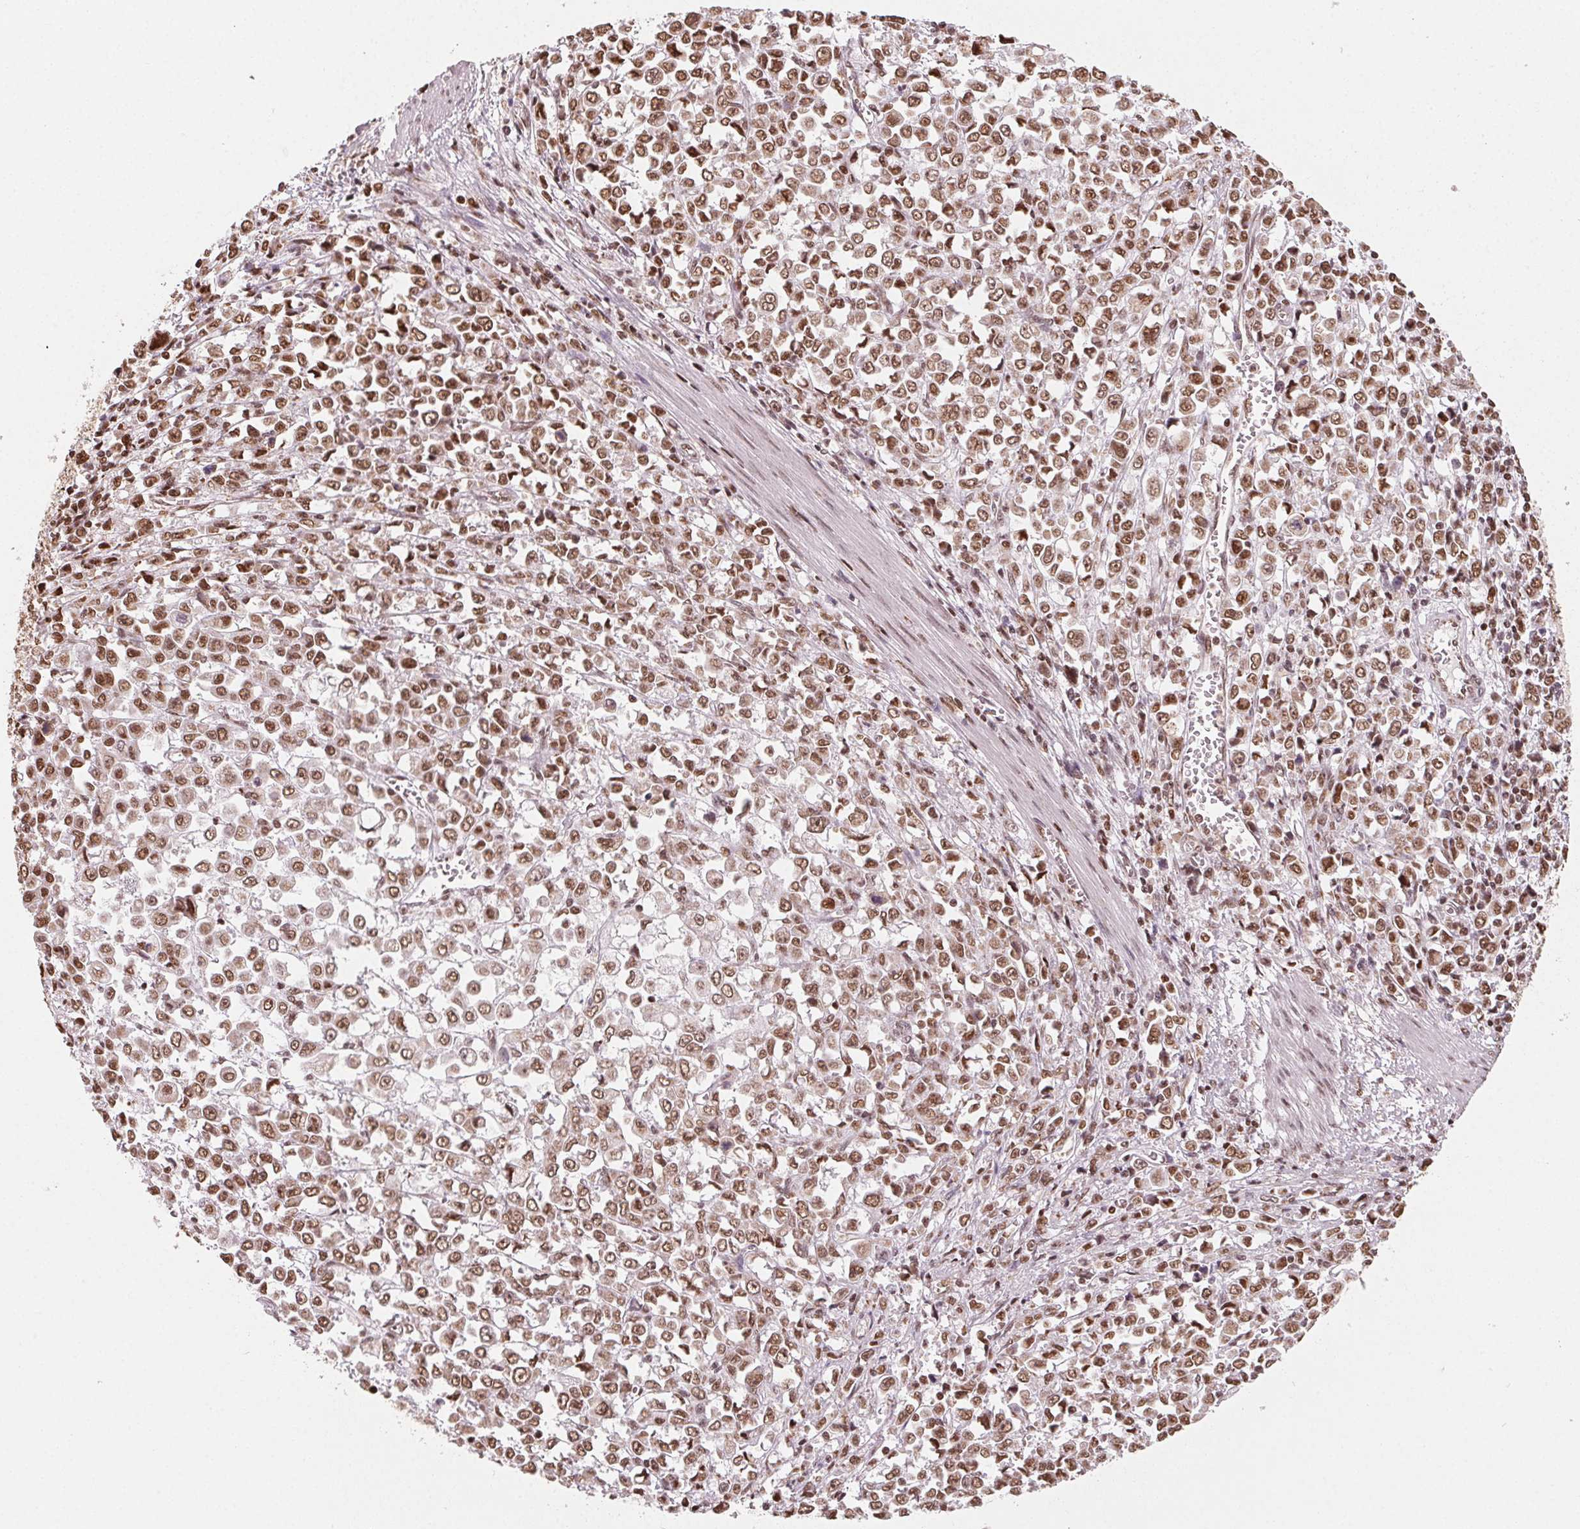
{"staining": {"intensity": "moderate", "quantity": ">75%", "location": "nuclear"}, "tissue": "stomach cancer", "cell_type": "Tumor cells", "image_type": "cancer", "snomed": [{"axis": "morphology", "description": "Adenocarcinoma, NOS"}, {"axis": "topography", "description": "Stomach, upper"}], "caption": "IHC image of human adenocarcinoma (stomach) stained for a protein (brown), which reveals medium levels of moderate nuclear positivity in approximately >75% of tumor cells.", "gene": "TOPORS", "patient": {"sex": "male", "age": 70}}